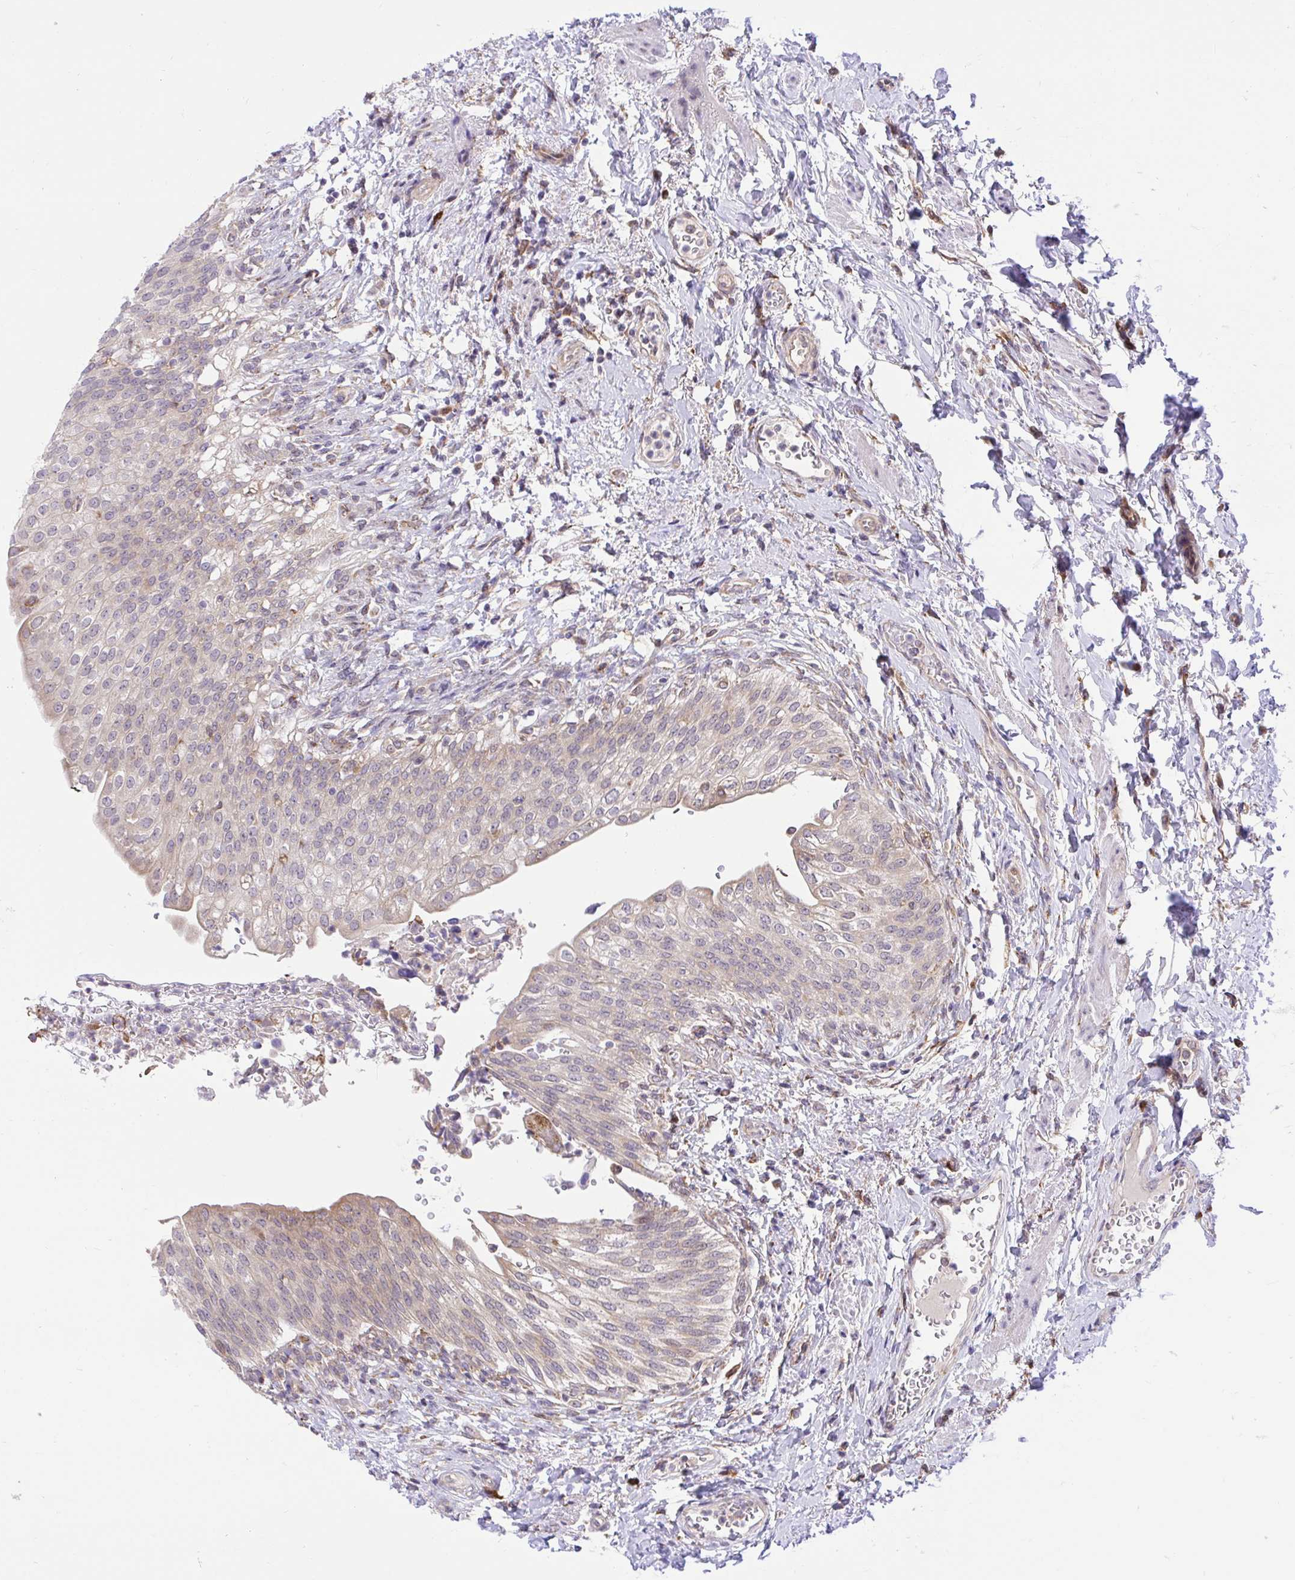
{"staining": {"intensity": "moderate", "quantity": "25%-75%", "location": "cytoplasmic/membranous,nuclear"}, "tissue": "urinary bladder", "cell_type": "Urothelial cells", "image_type": "normal", "snomed": [{"axis": "morphology", "description": "Normal tissue, NOS"}, {"axis": "topography", "description": "Urinary bladder"}, {"axis": "topography", "description": "Peripheral nerve tissue"}], "caption": "This histopathology image displays IHC staining of benign urinary bladder, with medium moderate cytoplasmic/membranous,nuclear positivity in about 25%-75% of urothelial cells.", "gene": "NAALAD2", "patient": {"sex": "female", "age": 60}}